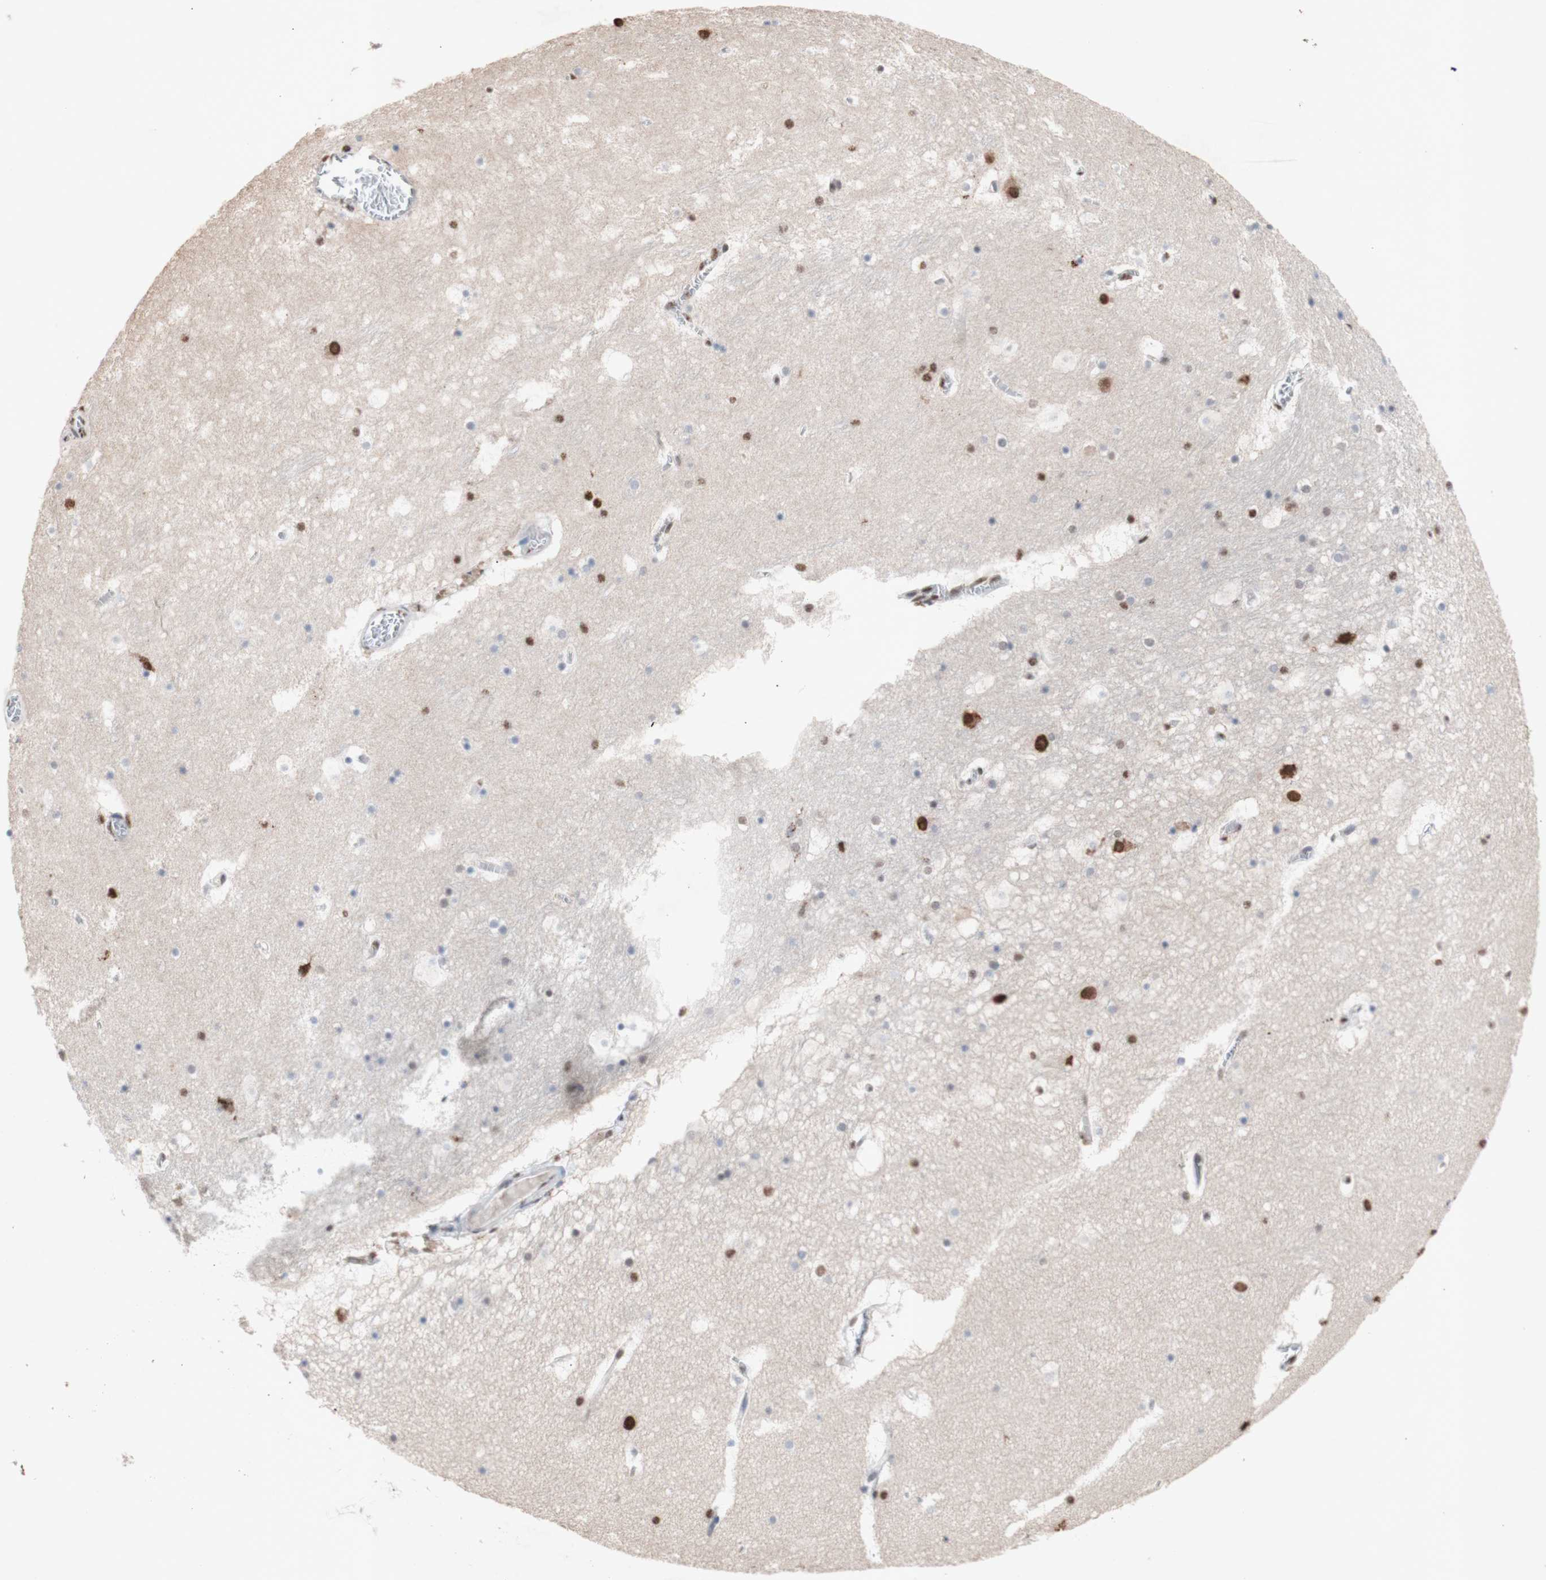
{"staining": {"intensity": "moderate", "quantity": "<25%", "location": "nuclear"}, "tissue": "hippocampus", "cell_type": "Glial cells", "image_type": "normal", "snomed": [{"axis": "morphology", "description": "Normal tissue, NOS"}, {"axis": "topography", "description": "Hippocampus"}], "caption": "Brown immunohistochemical staining in benign hippocampus displays moderate nuclear staining in about <25% of glial cells. (DAB = brown stain, brightfield microscopy at high magnification).", "gene": "SFPQ", "patient": {"sex": "male", "age": 45}}